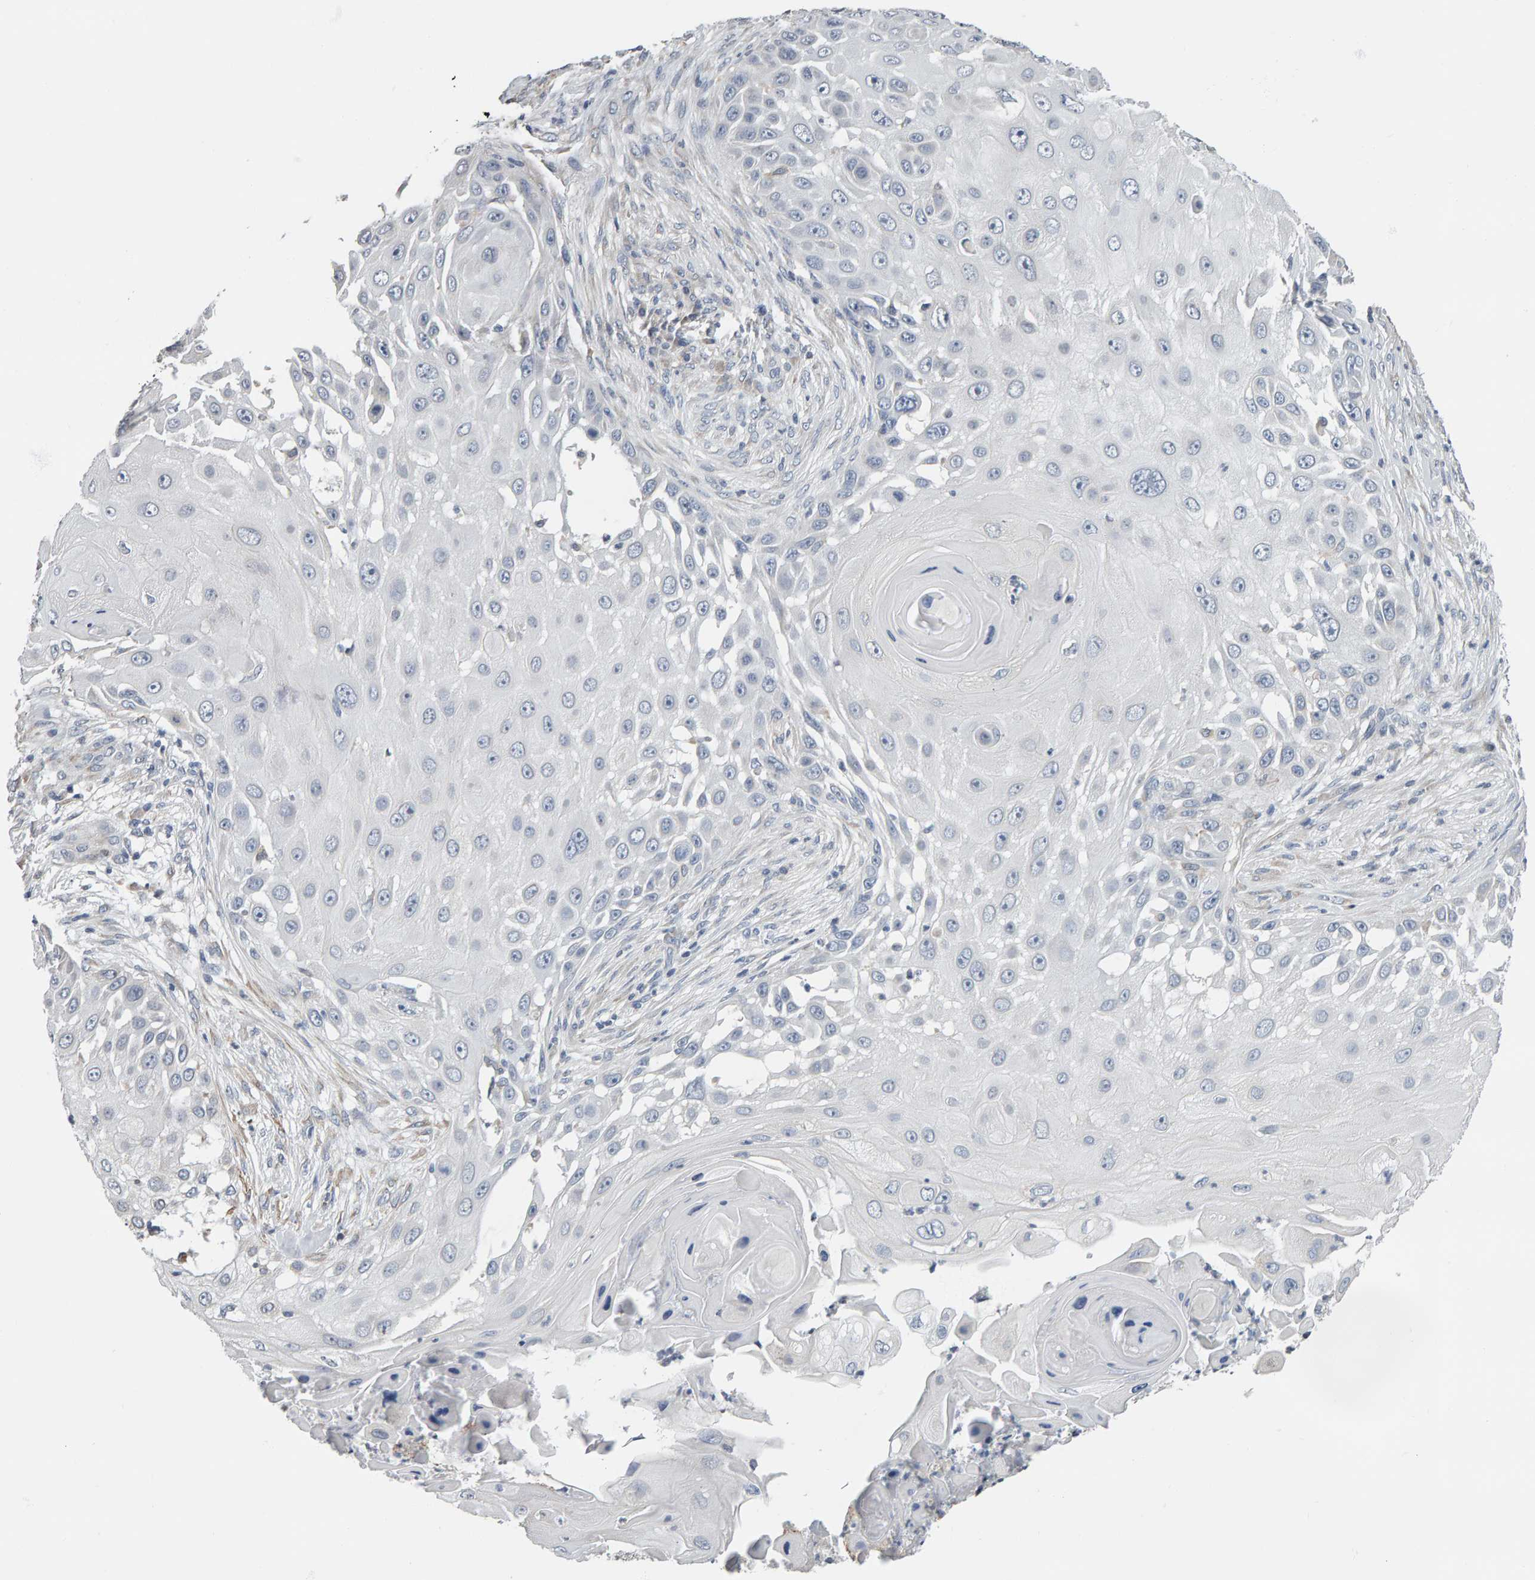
{"staining": {"intensity": "negative", "quantity": "none", "location": "none"}, "tissue": "skin cancer", "cell_type": "Tumor cells", "image_type": "cancer", "snomed": [{"axis": "morphology", "description": "Squamous cell carcinoma, NOS"}, {"axis": "topography", "description": "Skin"}], "caption": "High magnification brightfield microscopy of squamous cell carcinoma (skin) stained with DAB (brown) and counterstained with hematoxylin (blue): tumor cells show no significant staining. (Immunohistochemistry (ihc), brightfield microscopy, high magnification).", "gene": "ADHFE1", "patient": {"sex": "female", "age": 44}}